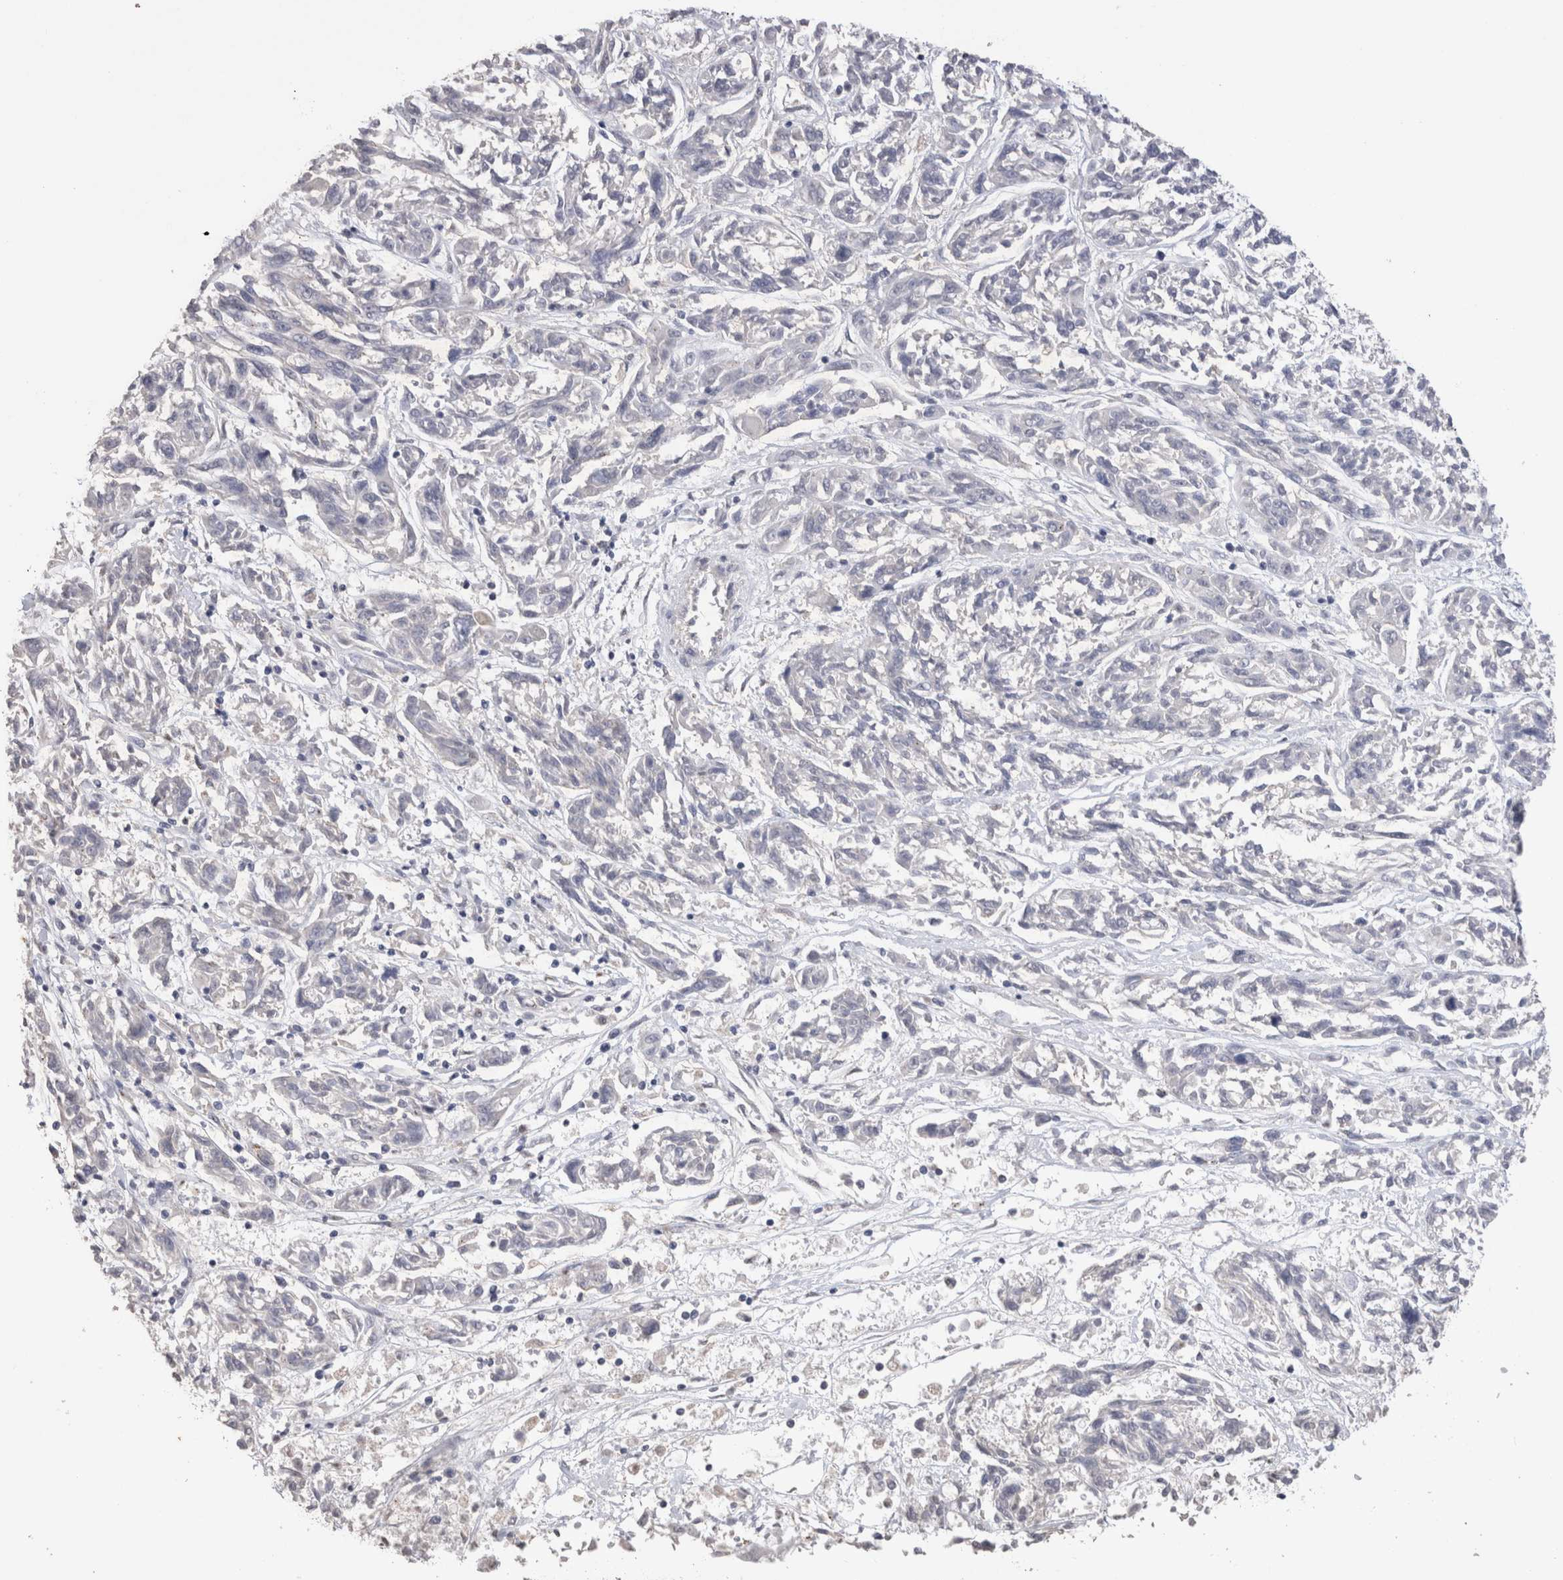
{"staining": {"intensity": "negative", "quantity": "none", "location": "none"}, "tissue": "melanoma", "cell_type": "Tumor cells", "image_type": "cancer", "snomed": [{"axis": "morphology", "description": "Malignant melanoma, NOS"}, {"axis": "topography", "description": "Skin"}], "caption": "Photomicrograph shows no significant protein staining in tumor cells of melanoma.", "gene": "CDH6", "patient": {"sex": "male", "age": 53}}